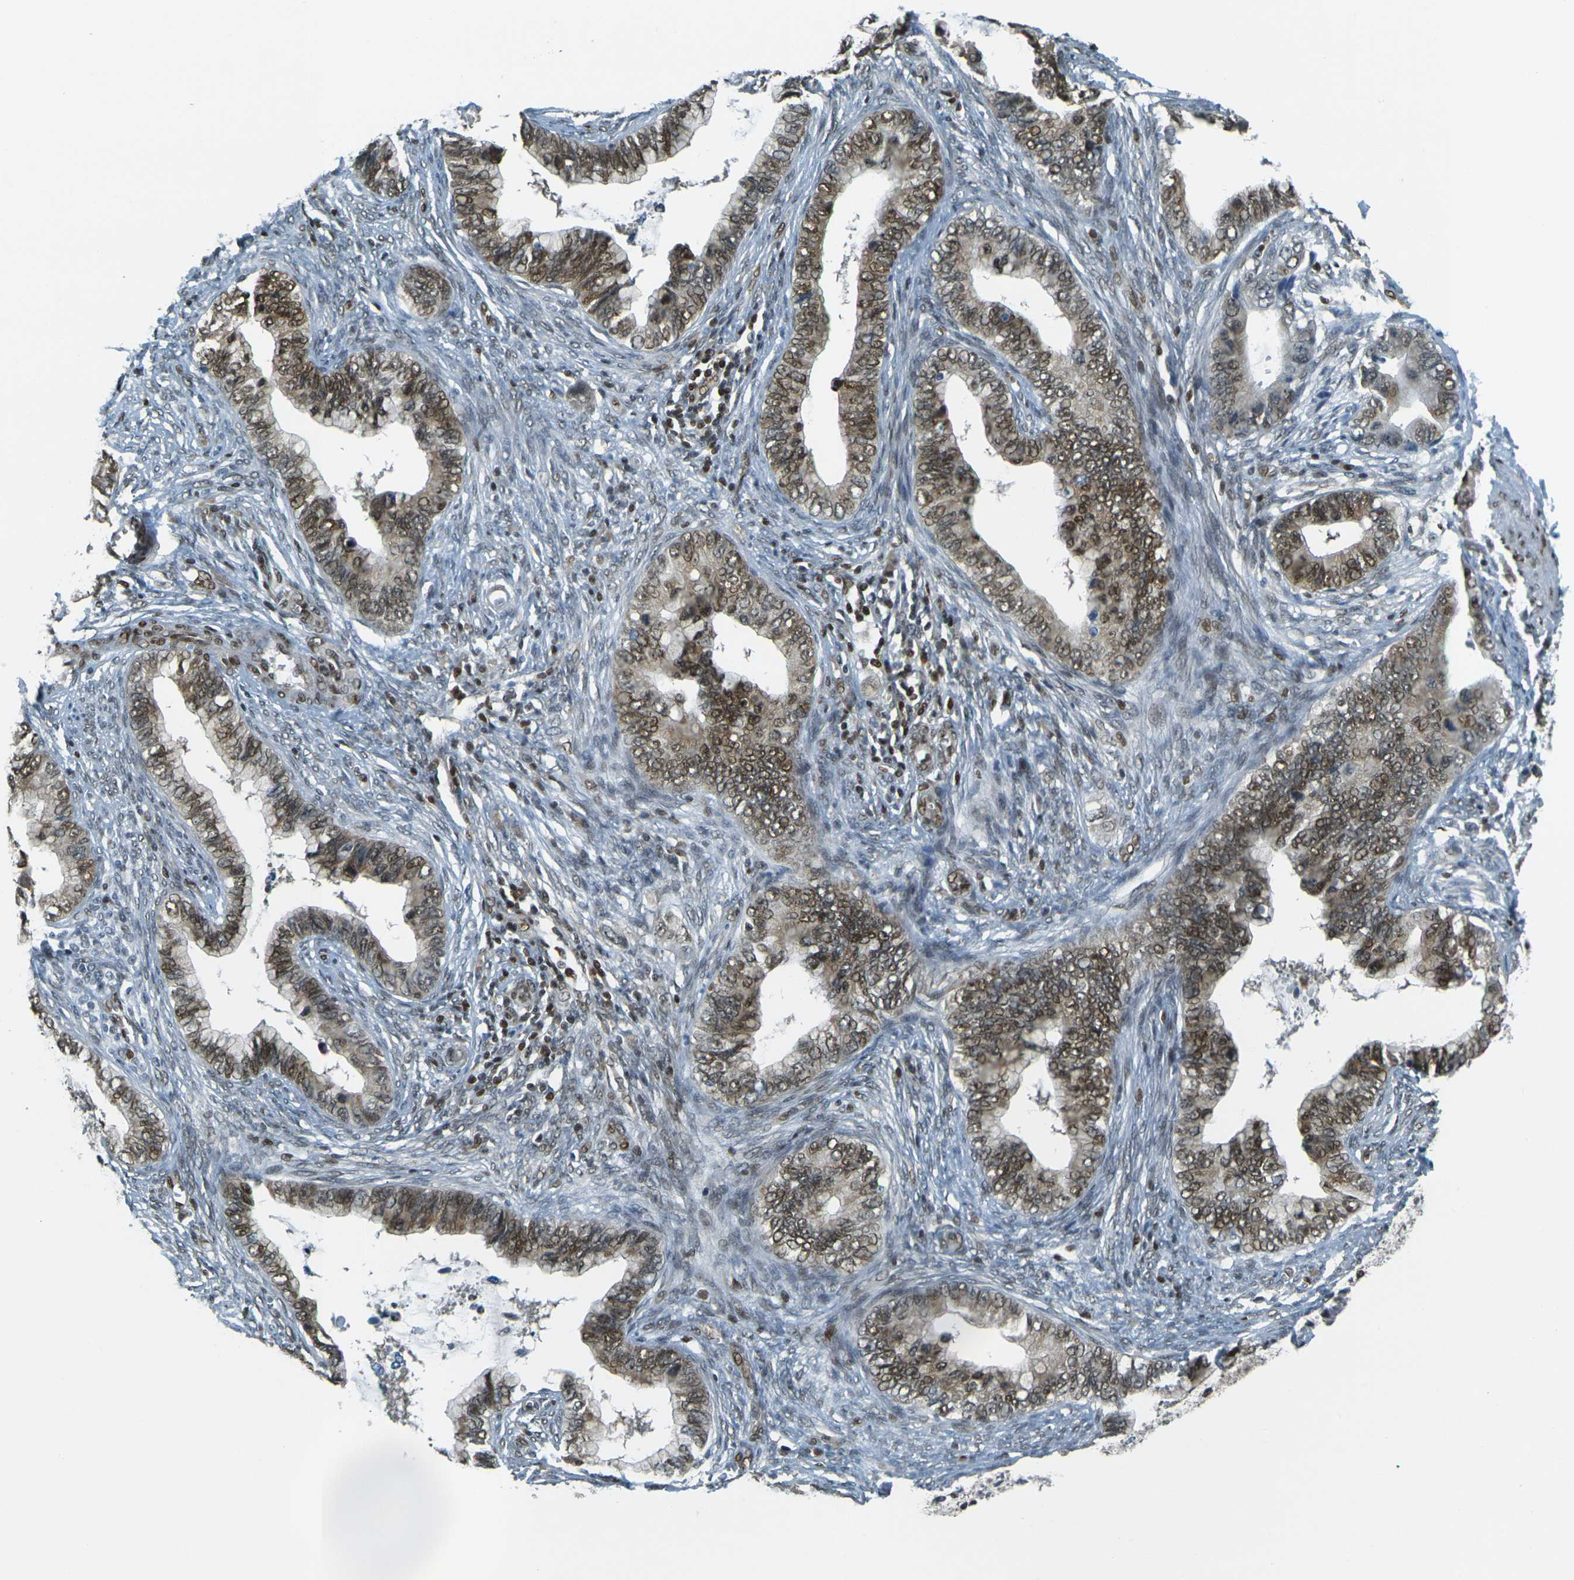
{"staining": {"intensity": "moderate", "quantity": "25%-75%", "location": "nuclear"}, "tissue": "cervical cancer", "cell_type": "Tumor cells", "image_type": "cancer", "snomed": [{"axis": "morphology", "description": "Adenocarcinoma, NOS"}, {"axis": "topography", "description": "Cervix"}], "caption": "Brown immunohistochemical staining in cervical cancer demonstrates moderate nuclear staining in approximately 25%-75% of tumor cells.", "gene": "NHEJ1", "patient": {"sex": "female", "age": 44}}